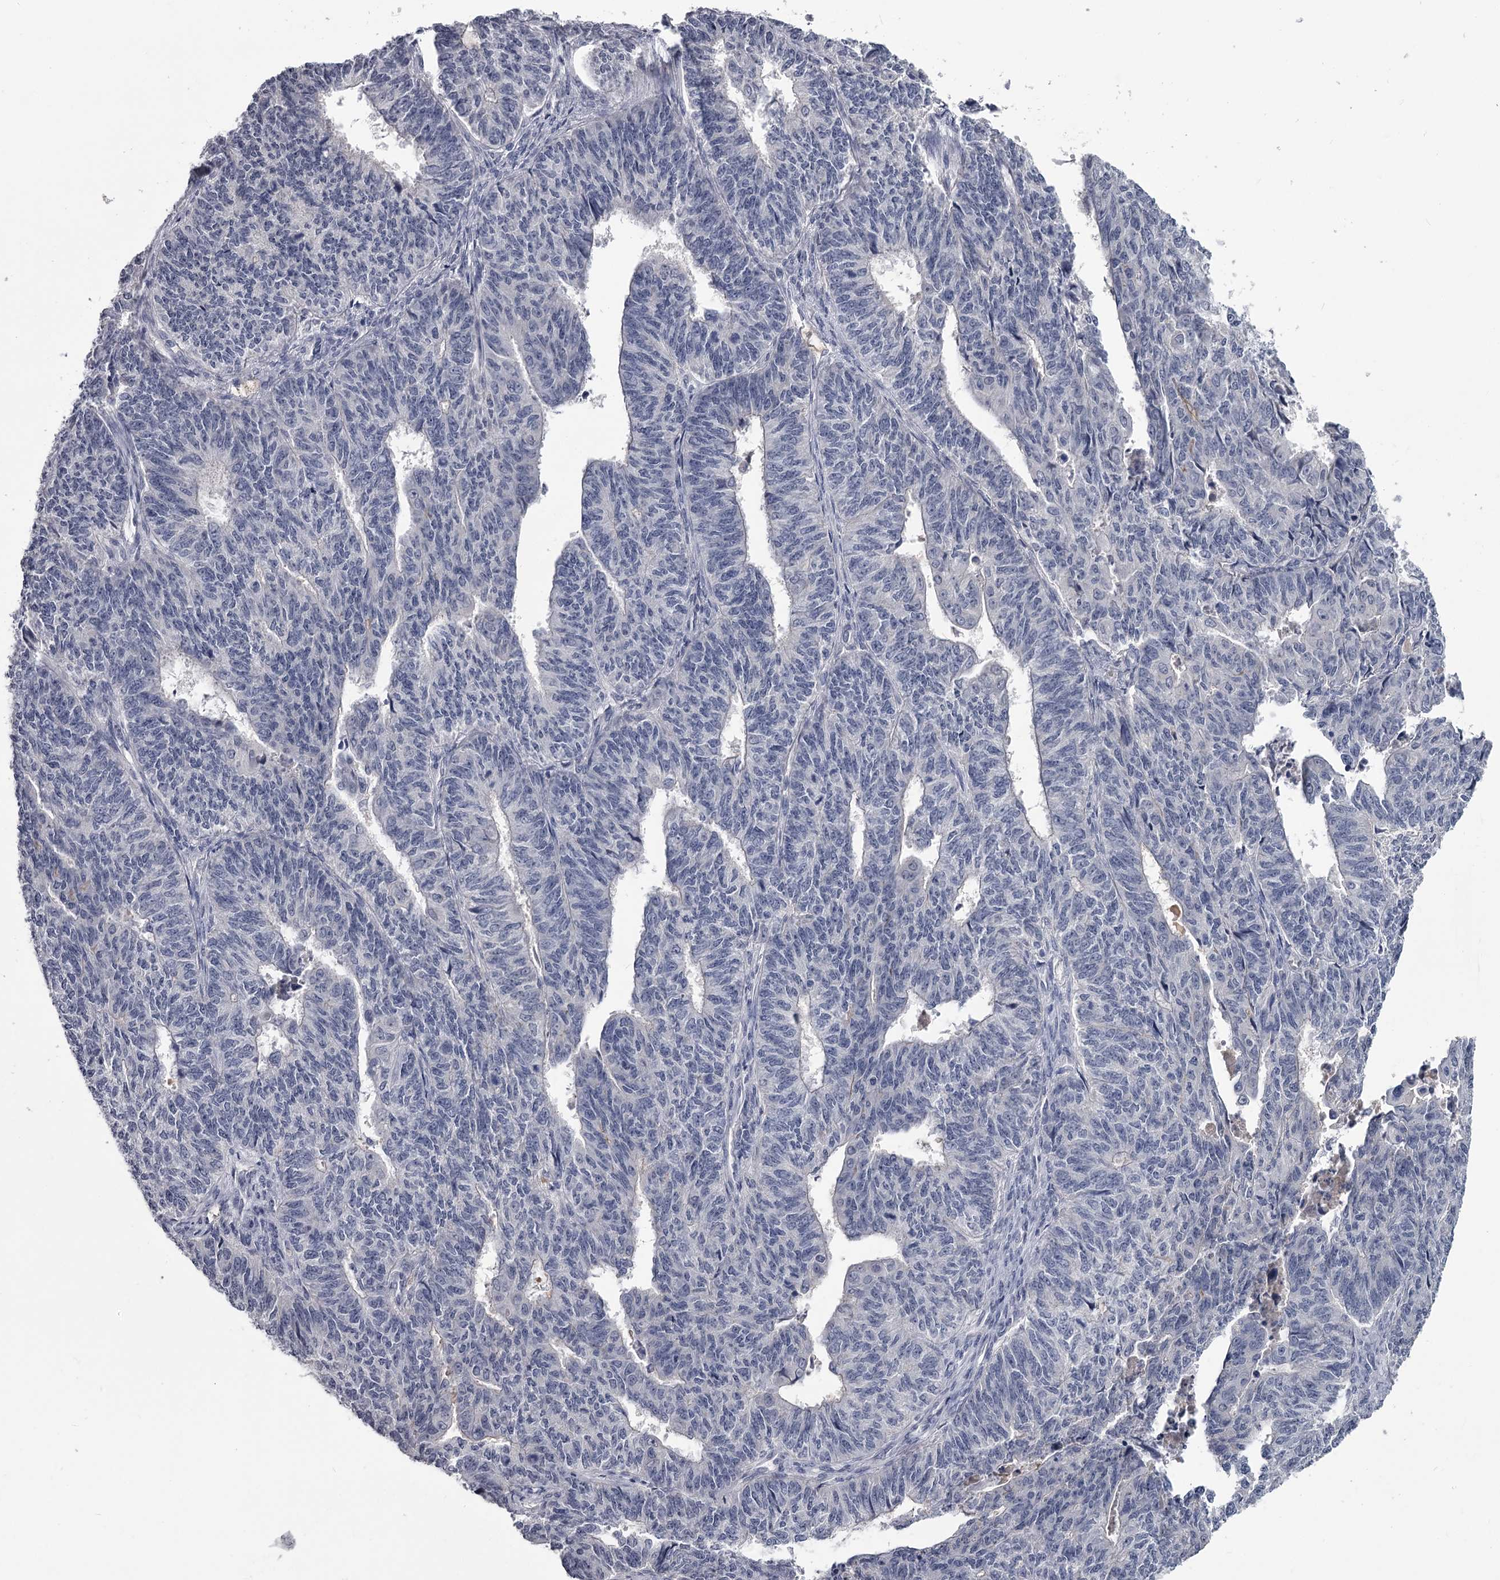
{"staining": {"intensity": "negative", "quantity": "none", "location": "none"}, "tissue": "endometrial cancer", "cell_type": "Tumor cells", "image_type": "cancer", "snomed": [{"axis": "morphology", "description": "Adenocarcinoma, NOS"}, {"axis": "topography", "description": "Endometrium"}], "caption": "Immunohistochemical staining of human endometrial adenocarcinoma demonstrates no significant expression in tumor cells. (DAB IHC with hematoxylin counter stain).", "gene": "DAO", "patient": {"sex": "female", "age": 32}}